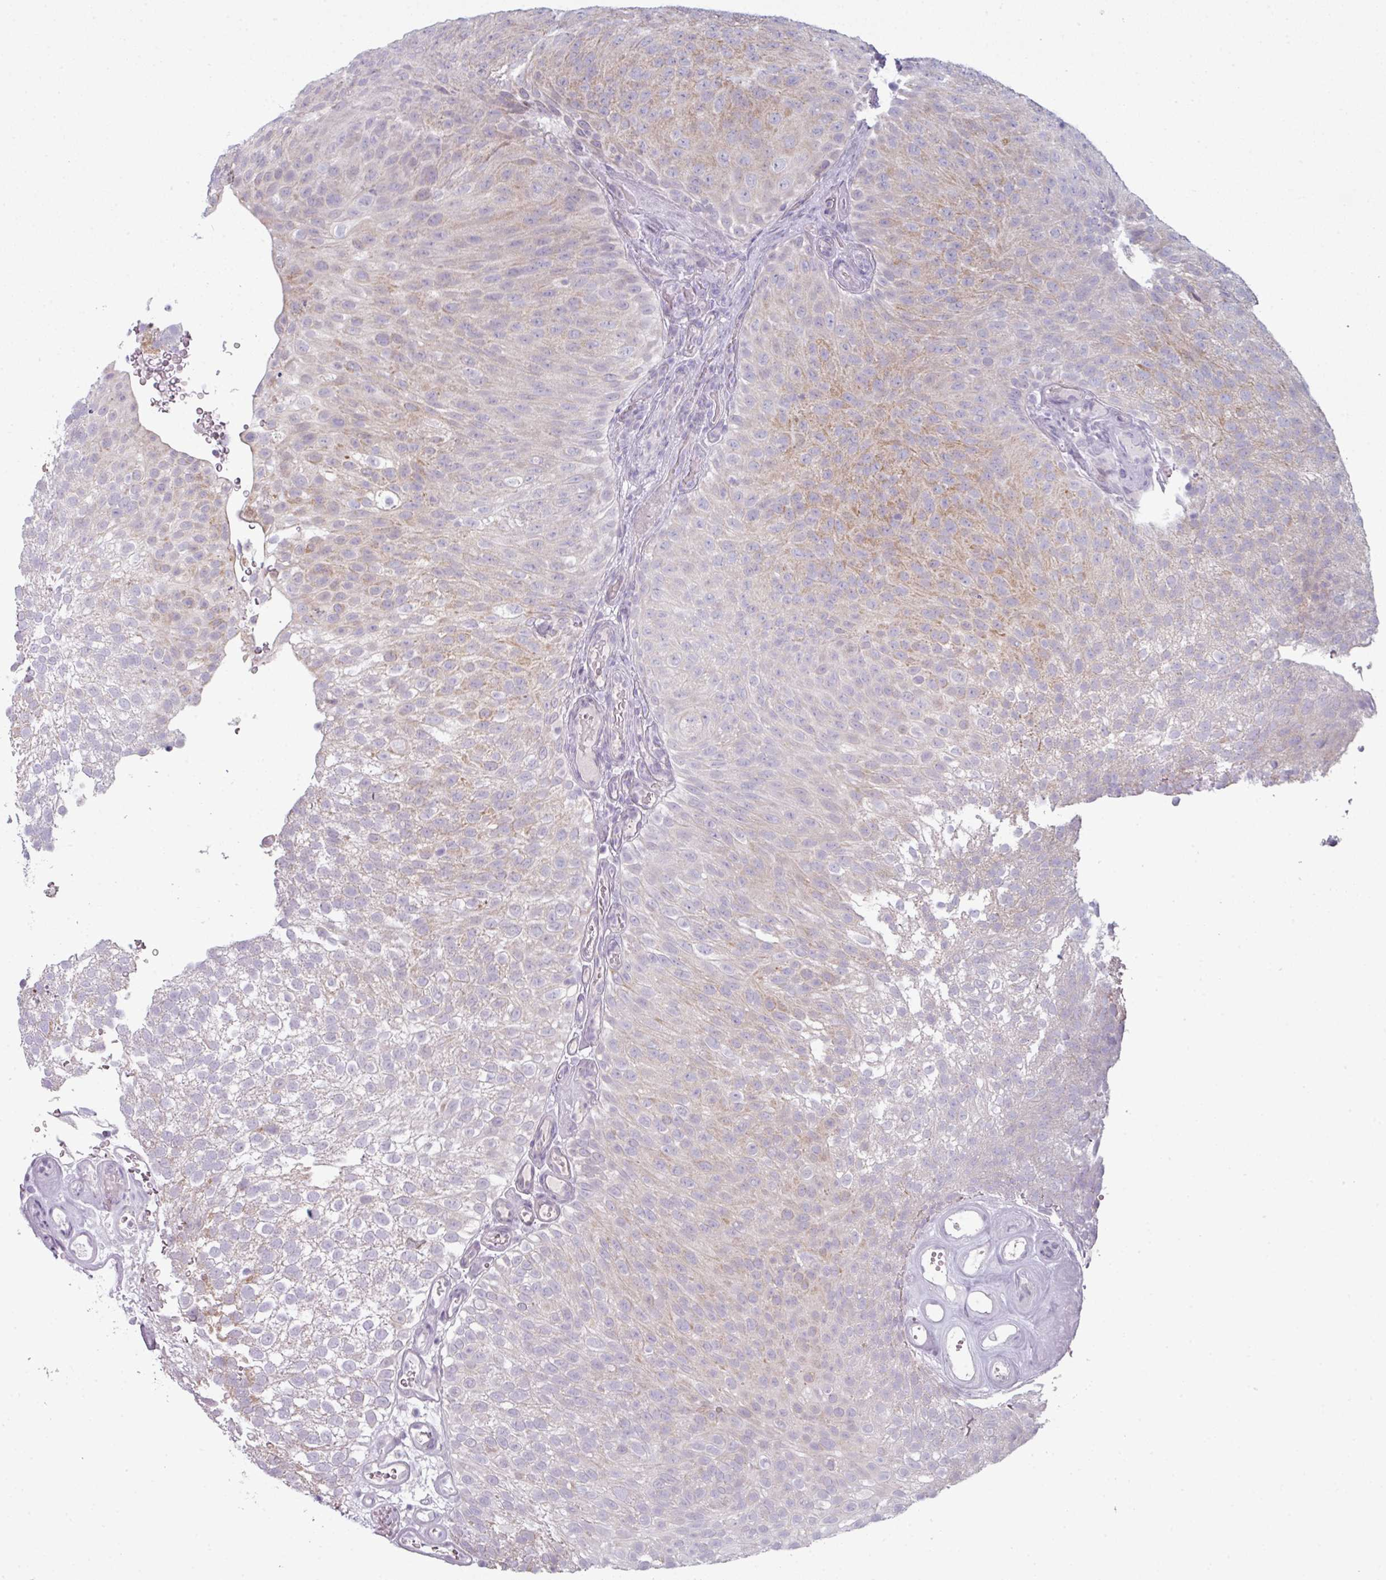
{"staining": {"intensity": "moderate", "quantity": "25%-75%", "location": "cytoplasmic/membranous"}, "tissue": "urothelial cancer", "cell_type": "Tumor cells", "image_type": "cancer", "snomed": [{"axis": "morphology", "description": "Urothelial carcinoma, Low grade"}, {"axis": "topography", "description": "Urinary bladder"}], "caption": "Brown immunohistochemical staining in human urothelial cancer displays moderate cytoplasmic/membranous expression in about 25%-75% of tumor cells.", "gene": "ZNF615", "patient": {"sex": "male", "age": 78}}